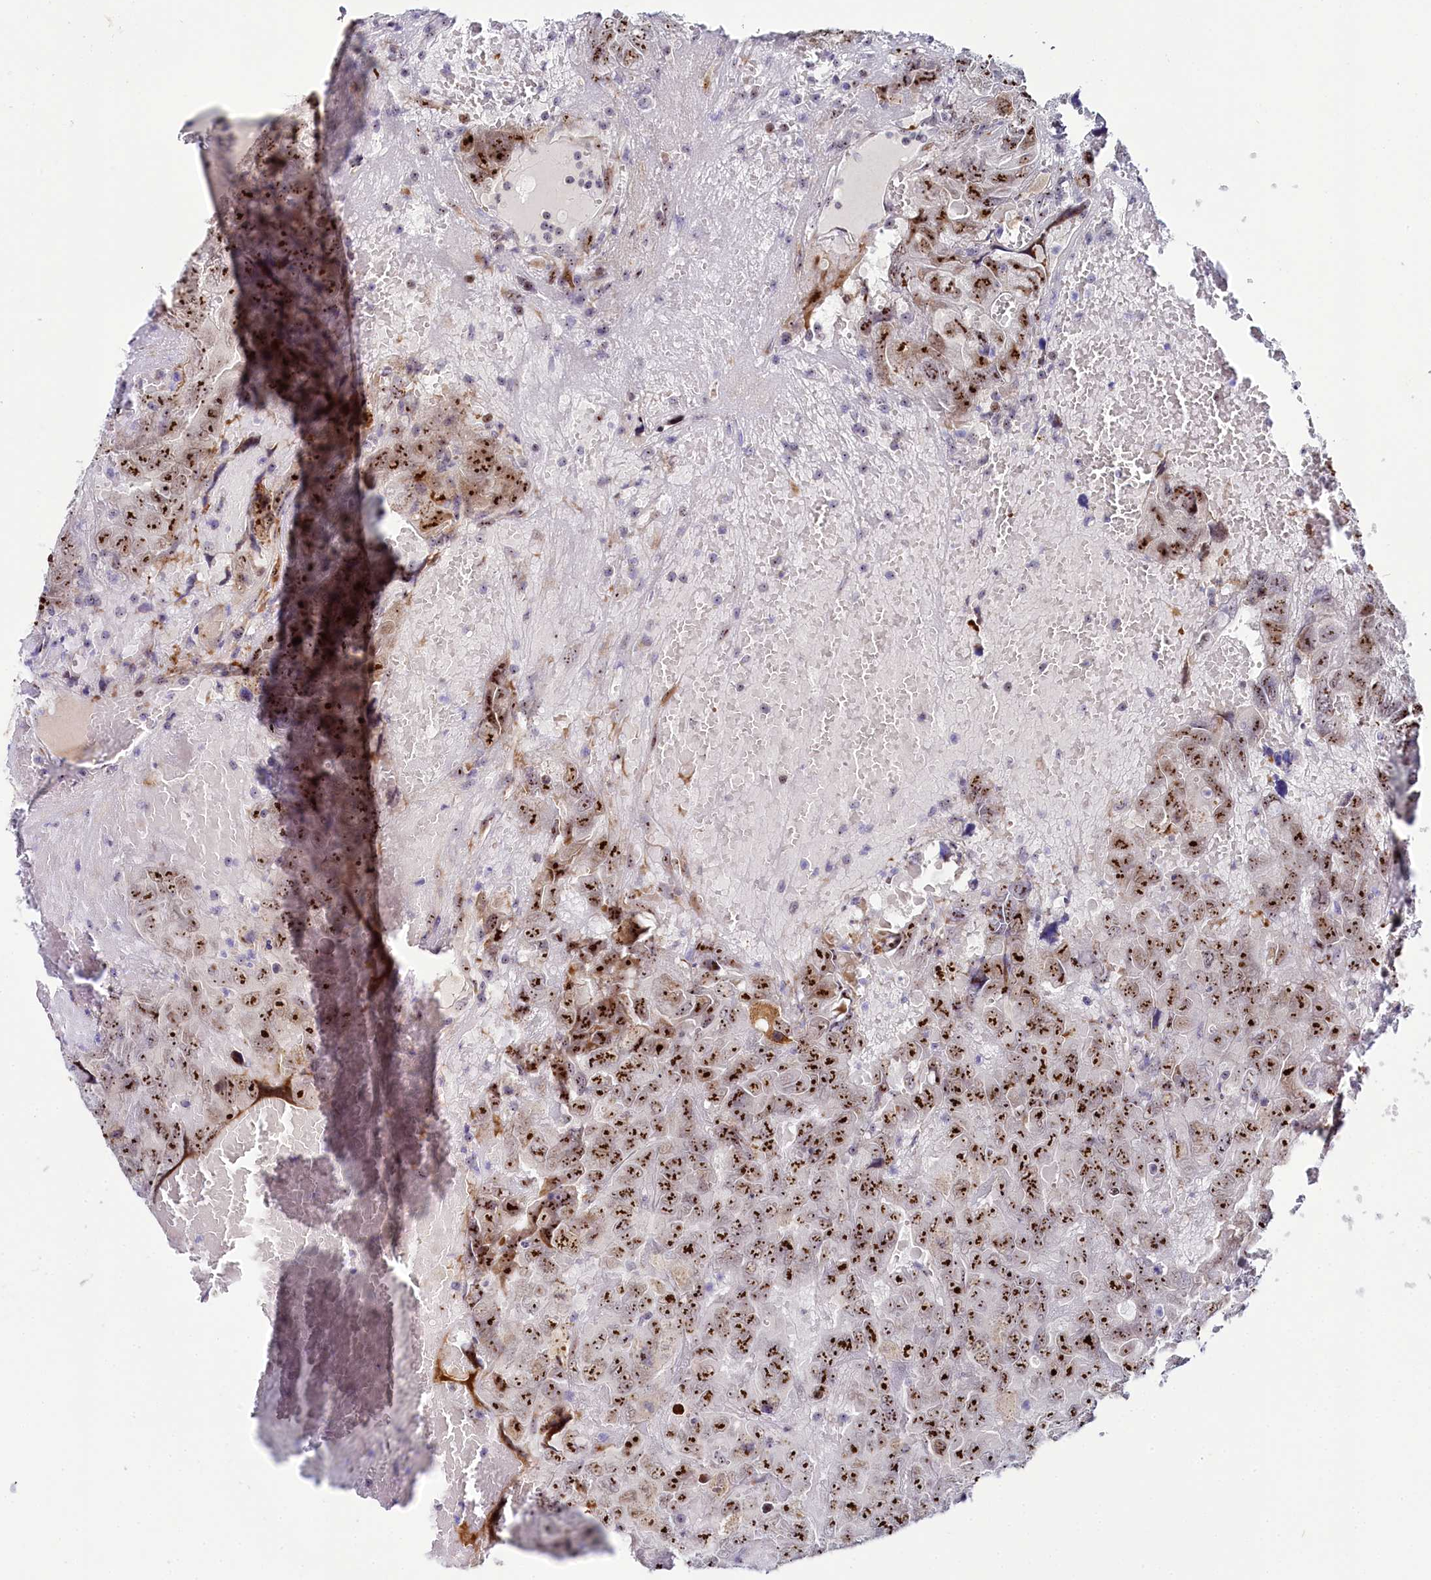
{"staining": {"intensity": "strong", "quantity": ">75%", "location": "nuclear"}, "tissue": "testis cancer", "cell_type": "Tumor cells", "image_type": "cancer", "snomed": [{"axis": "morphology", "description": "Carcinoma, Embryonal, NOS"}, {"axis": "topography", "description": "Testis"}], "caption": "Immunohistochemistry (DAB) staining of human testis cancer reveals strong nuclear protein staining in approximately >75% of tumor cells. (Brightfield microscopy of DAB IHC at high magnification).", "gene": "TCOF1", "patient": {"sex": "male", "age": 45}}